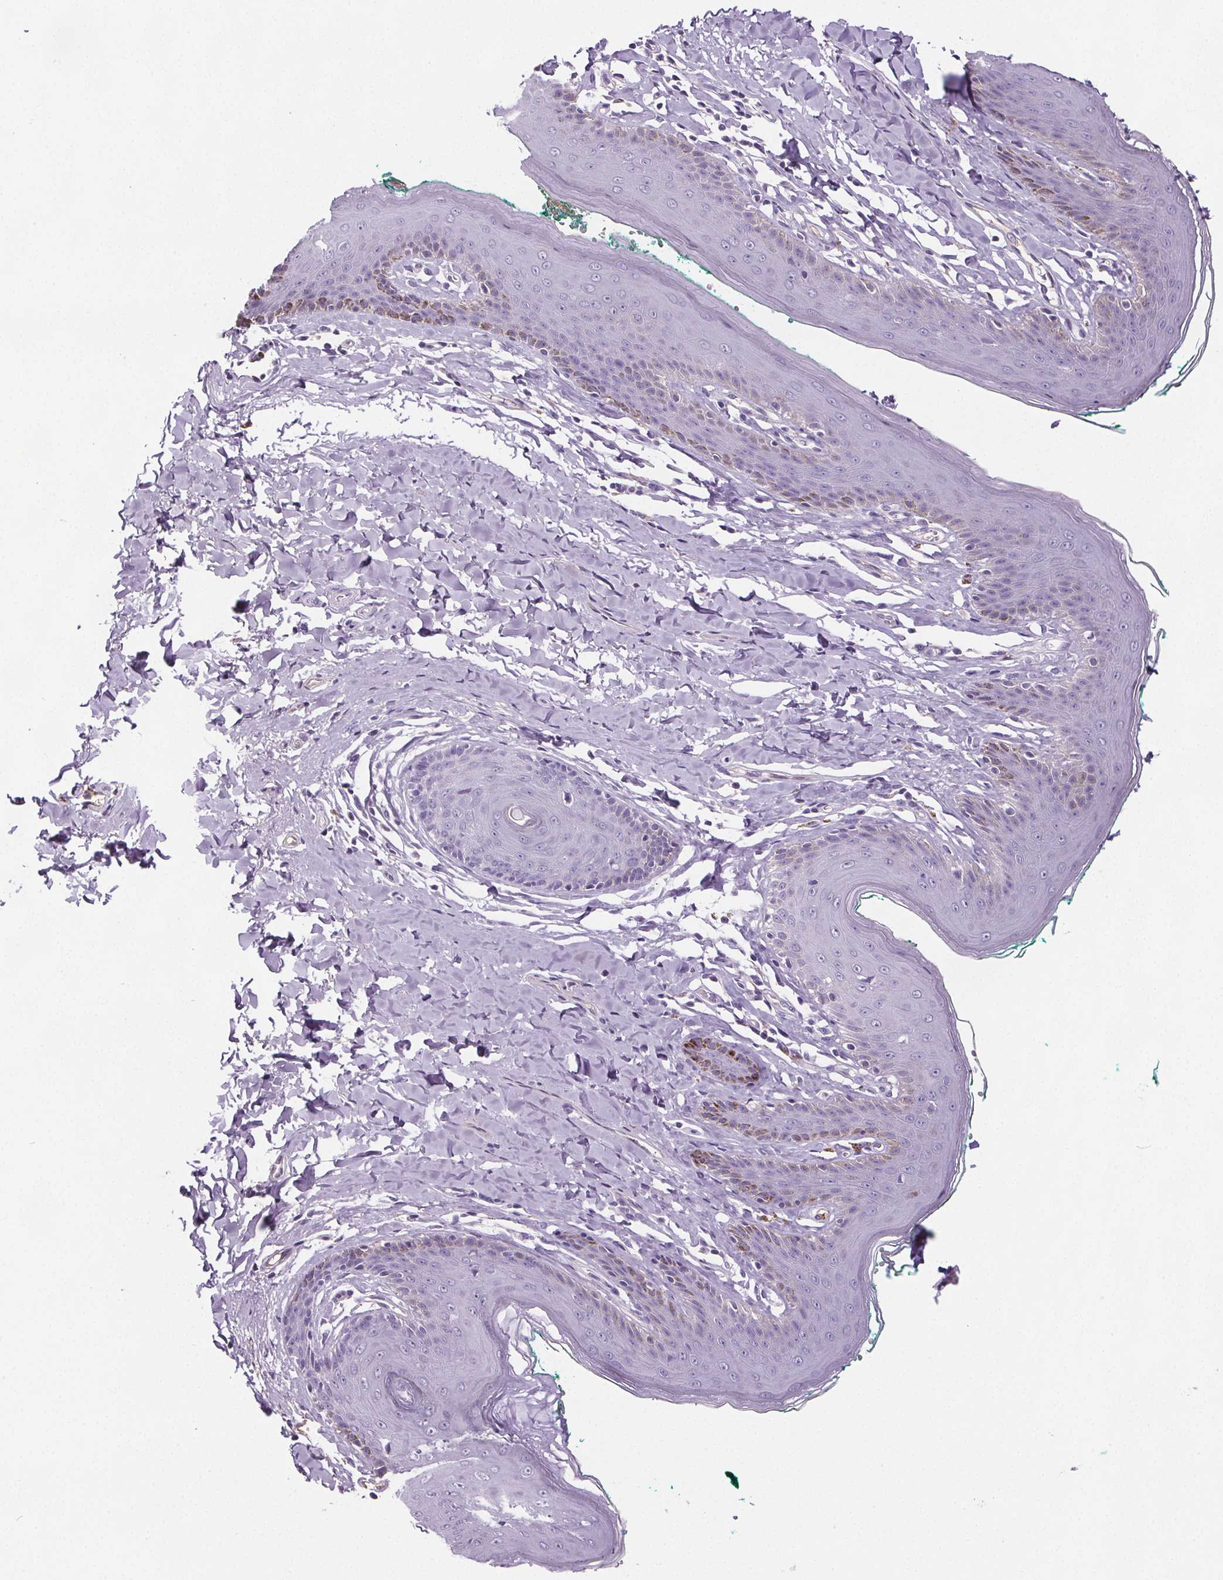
{"staining": {"intensity": "moderate", "quantity": "<25%", "location": "cytoplasmic/membranous"}, "tissue": "skin", "cell_type": "Epidermal cells", "image_type": "normal", "snomed": [{"axis": "morphology", "description": "Normal tissue, NOS"}, {"axis": "topography", "description": "Vulva"}, {"axis": "topography", "description": "Peripheral nerve tissue"}], "caption": "This is a photomicrograph of immunohistochemistry (IHC) staining of benign skin, which shows moderate positivity in the cytoplasmic/membranous of epidermal cells.", "gene": "CD5L", "patient": {"sex": "female", "age": 66}}